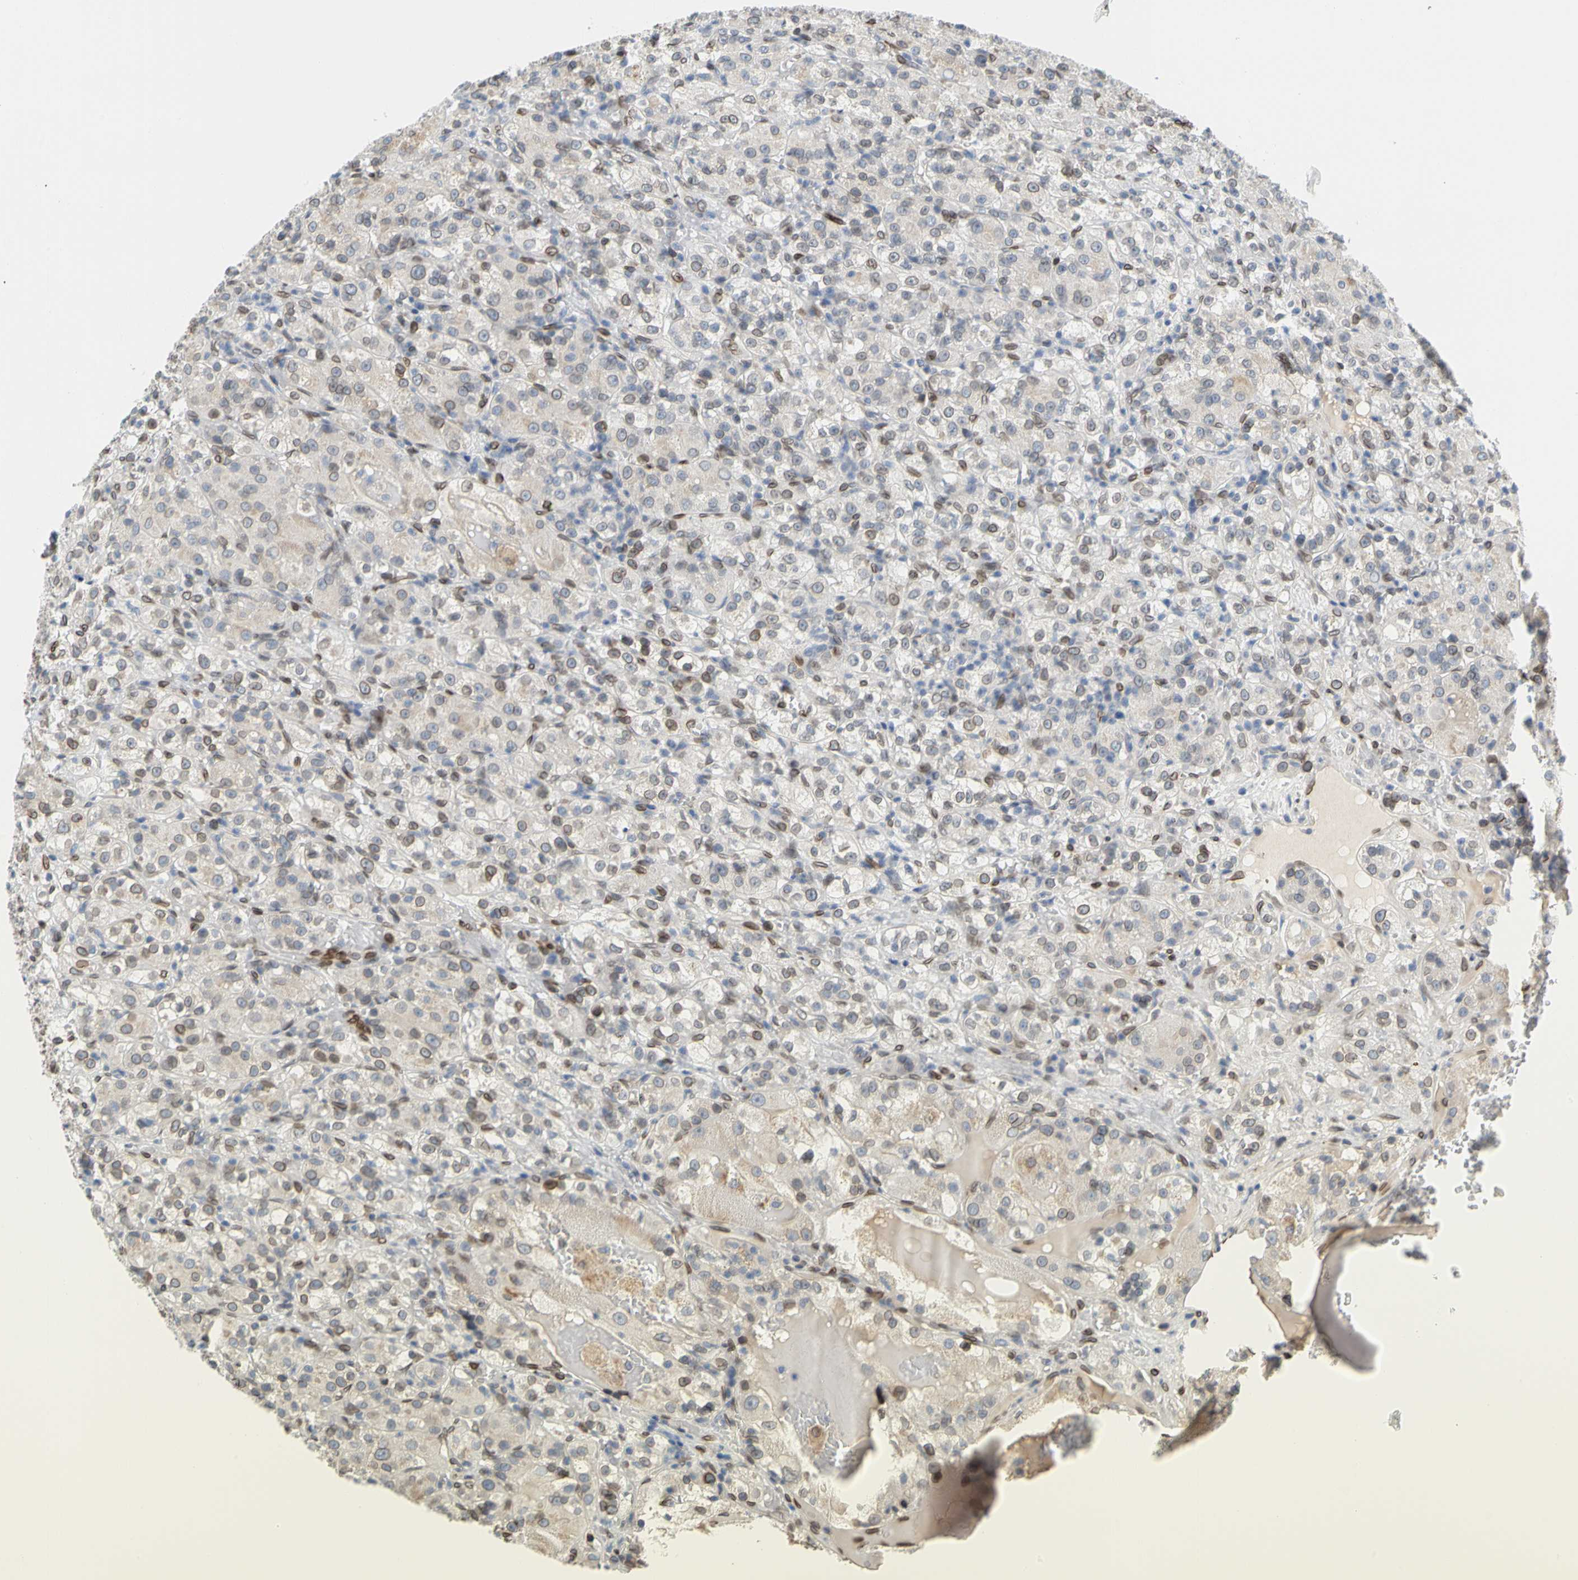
{"staining": {"intensity": "weak", "quantity": "25%-75%", "location": "cytoplasmic/membranous,nuclear"}, "tissue": "renal cancer", "cell_type": "Tumor cells", "image_type": "cancer", "snomed": [{"axis": "morphology", "description": "Normal tissue, NOS"}, {"axis": "morphology", "description": "Adenocarcinoma, NOS"}, {"axis": "topography", "description": "Kidney"}], "caption": "High-power microscopy captured an immunohistochemistry photomicrograph of adenocarcinoma (renal), revealing weak cytoplasmic/membranous and nuclear expression in about 25%-75% of tumor cells.", "gene": "SUN1", "patient": {"sex": "male", "age": 61}}